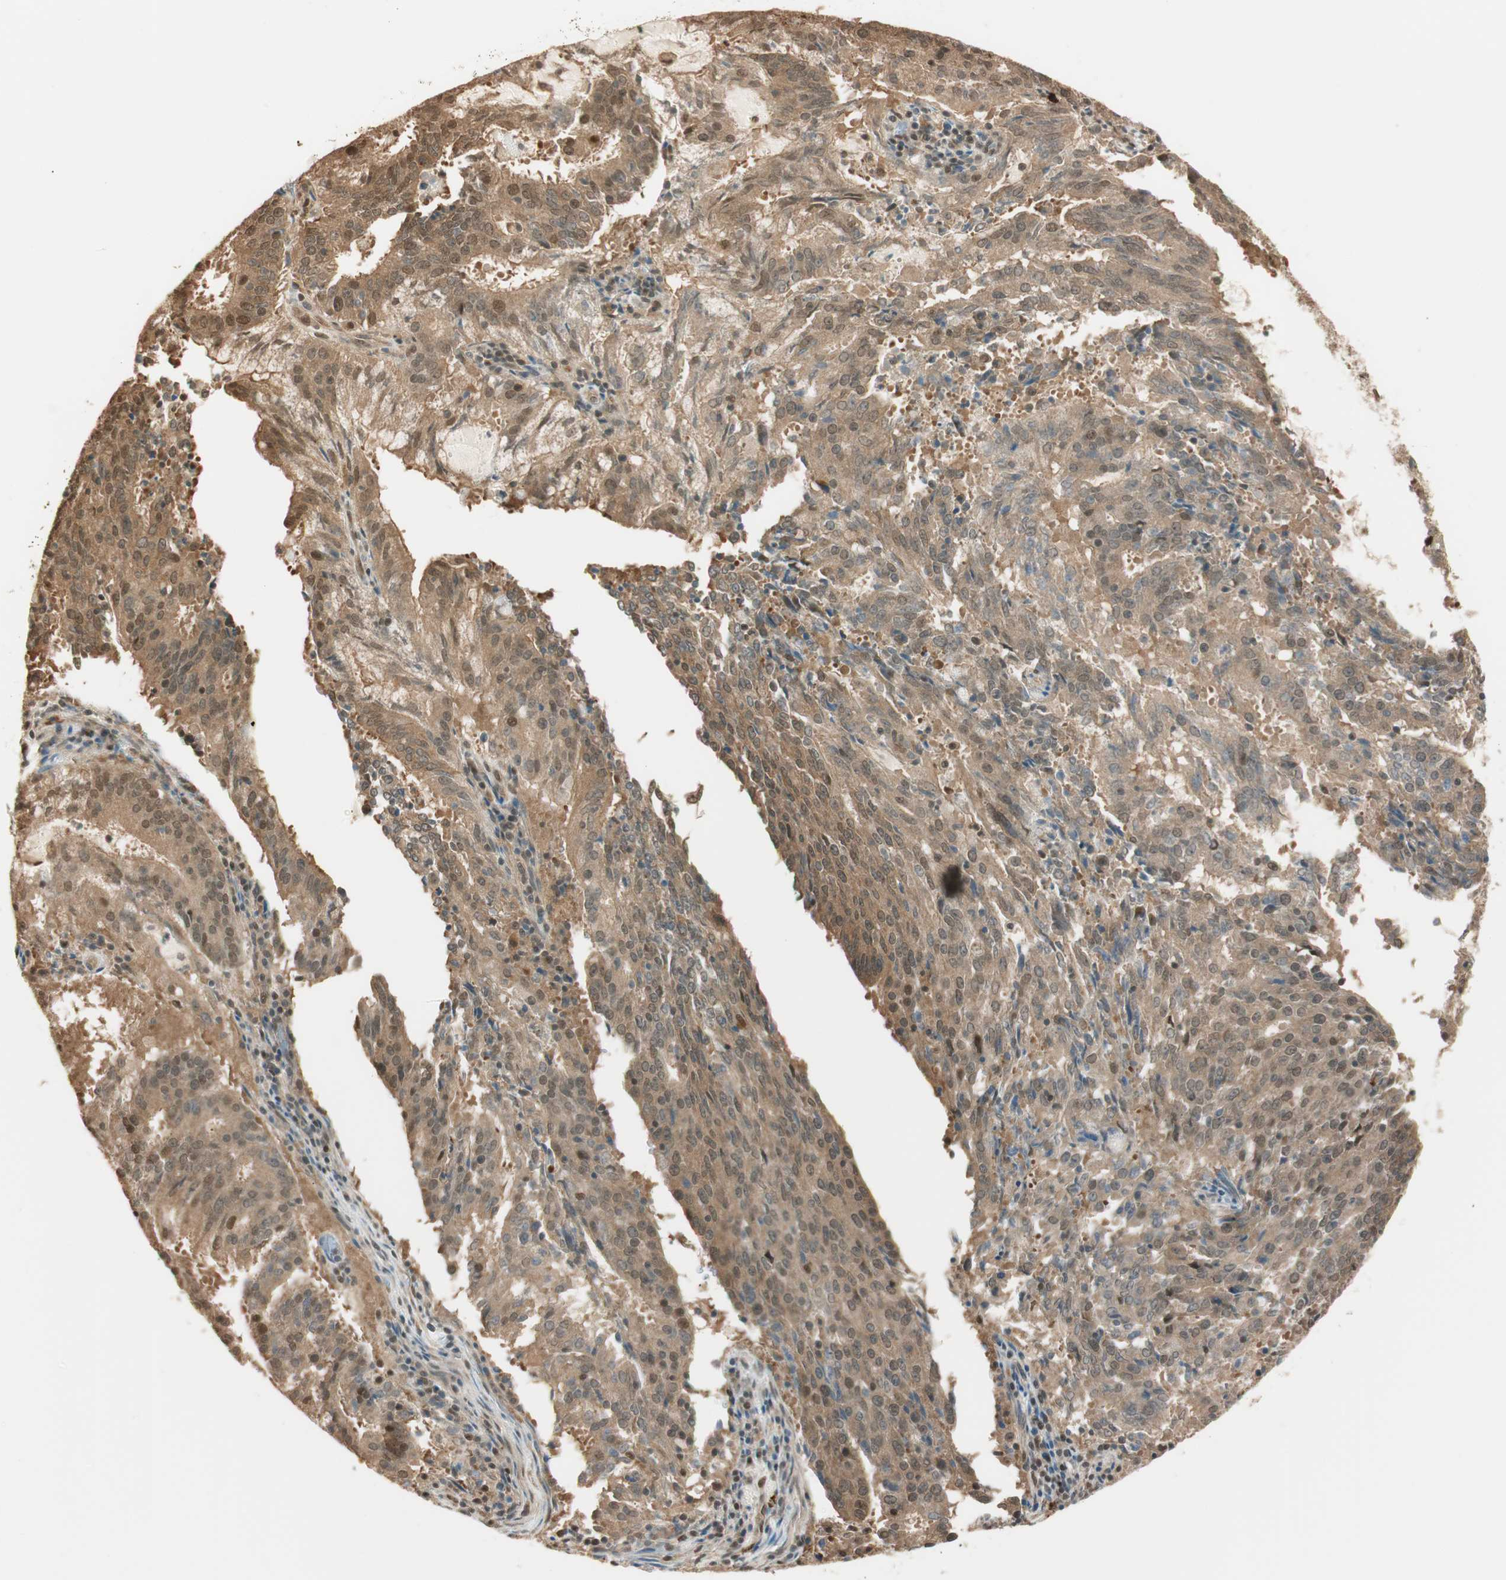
{"staining": {"intensity": "moderate", "quantity": ">75%", "location": "cytoplasmic/membranous,nuclear"}, "tissue": "cervical cancer", "cell_type": "Tumor cells", "image_type": "cancer", "snomed": [{"axis": "morphology", "description": "Adenocarcinoma, NOS"}, {"axis": "topography", "description": "Cervix"}], "caption": "There is medium levels of moderate cytoplasmic/membranous and nuclear expression in tumor cells of adenocarcinoma (cervical), as demonstrated by immunohistochemical staining (brown color).", "gene": "ZNF443", "patient": {"sex": "female", "age": 44}}